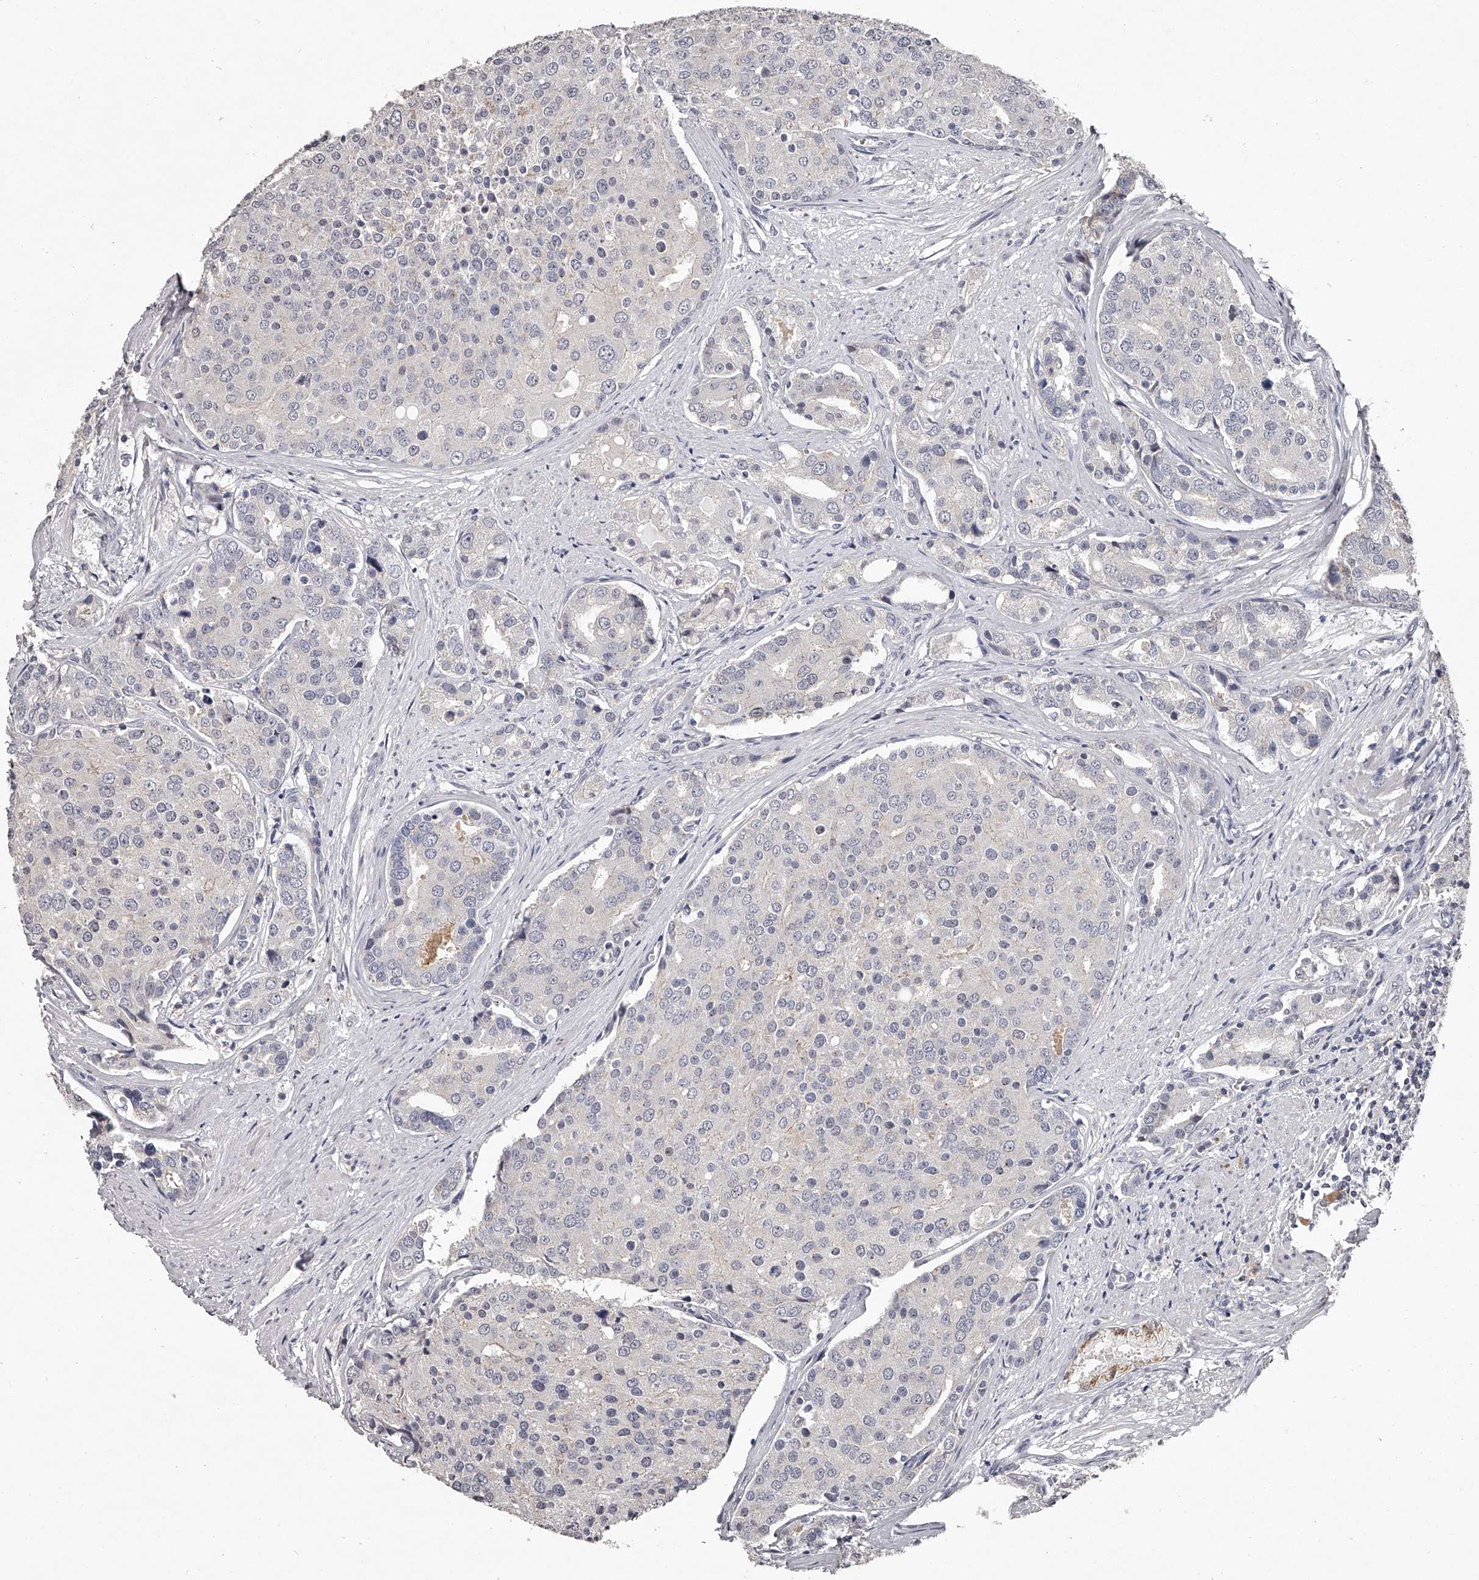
{"staining": {"intensity": "negative", "quantity": "none", "location": "none"}, "tissue": "prostate cancer", "cell_type": "Tumor cells", "image_type": "cancer", "snomed": [{"axis": "morphology", "description": "Adenocarcinoma, High grade"}, {"axis": "topography", "description": "Prostate"}], "caption": "Tumor cells are negative for protein expression in human prostate cancer.", "gene": "NT5DC1", "patient": {"sex": "male", "age": 50}}